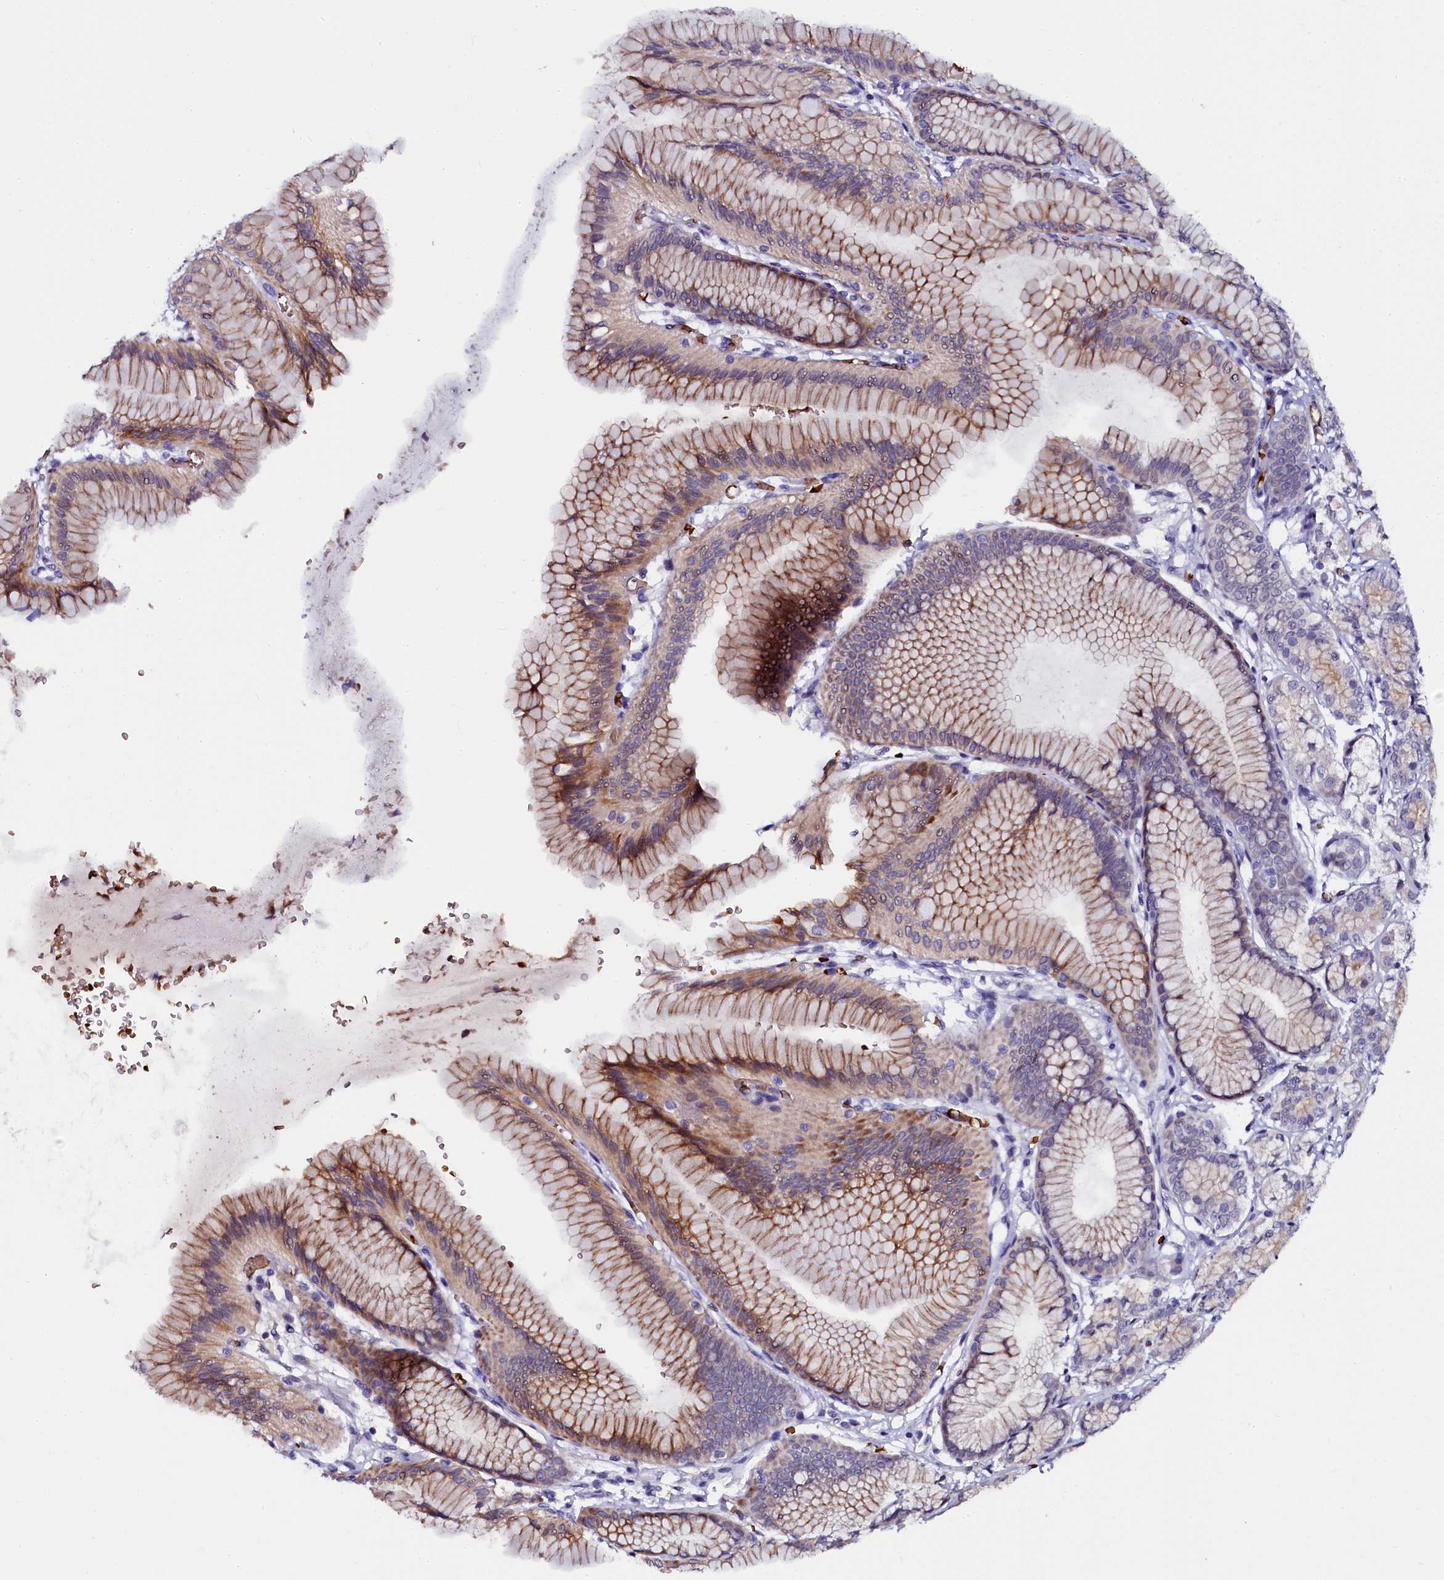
{"staining": {"intensity": "moderate", "quantity": "25%-75%", "location": "cytoplasmic/membranous"}, "tissue": "stomach", "cell_type": "Glandular cells", "image_type": "normal", "snomed": [{"axis": "morphology", "description": "Normal tissue, NOS"}, {"axis": "morphology", "description": "Adenocarcinoma, NOS"}, {"axis": "morphology", "description": "Adenocarcinoma, High grade"}, {"axis": "topography", "description": "Stomach, upper"}, {"axis": "topography", "description": "Stomach"}], "caption": "Protein staining by immunohistochemistry (IHC) displays moderate cytoplasmic/membranous positivity in approximately 25%-75% of glandular cells in unremarkable stomach.", "gene": "CTDSPL2", "patient": {"sex": "female", "age": 65}}